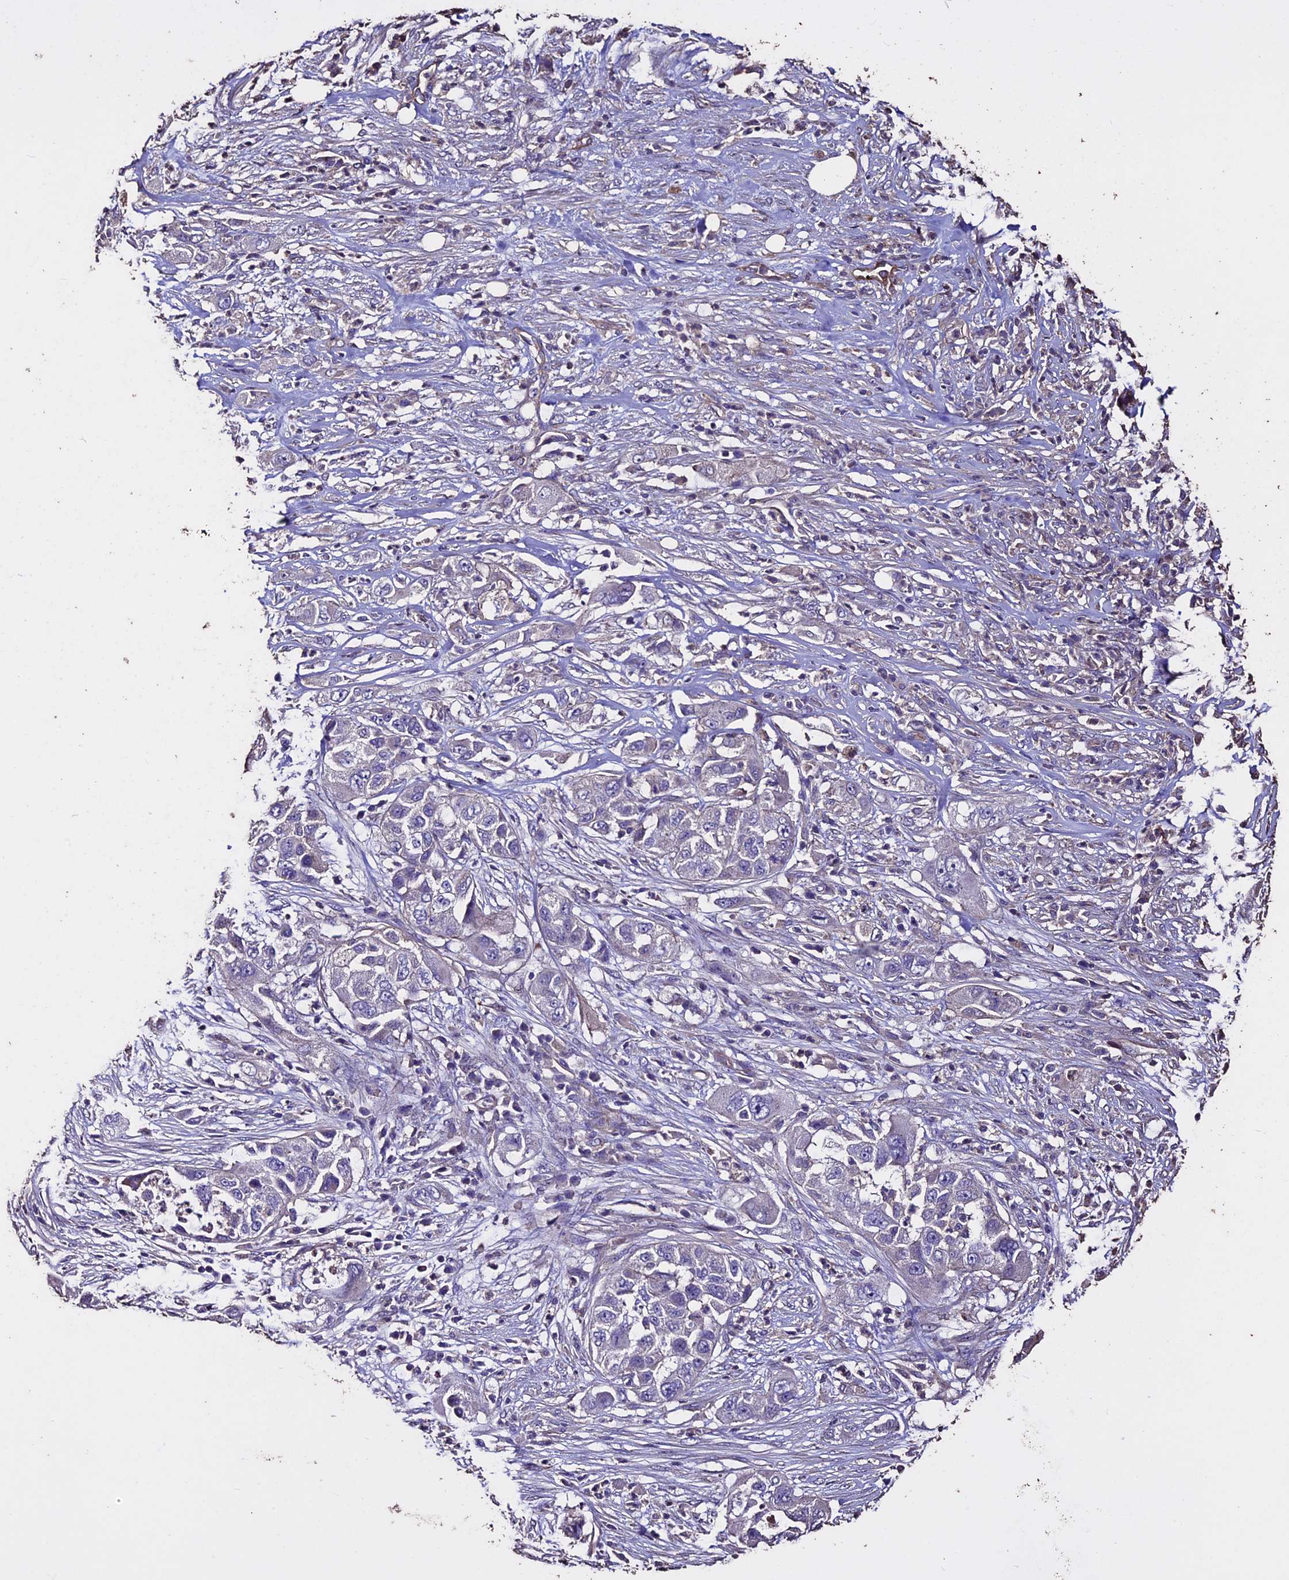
{"staining": {"intensity": "negative", "quantity": "none", "location": "none"}, "tissue": "pancreatic cancer", "cell_type": "Tumor cells", "image_type": "cancer", "snomed": [{"axis": "morphology", "description": "Adenocarcinoma, NOS"}, {"axis": "topography", "description": "Pancreas"}], "caption": "Pancreatic cancer stained for a protein using immunohistochemistry reveals no expression tumor cells.", "gene": "USB1", "patient": {"sex": "female", "age": 78}}